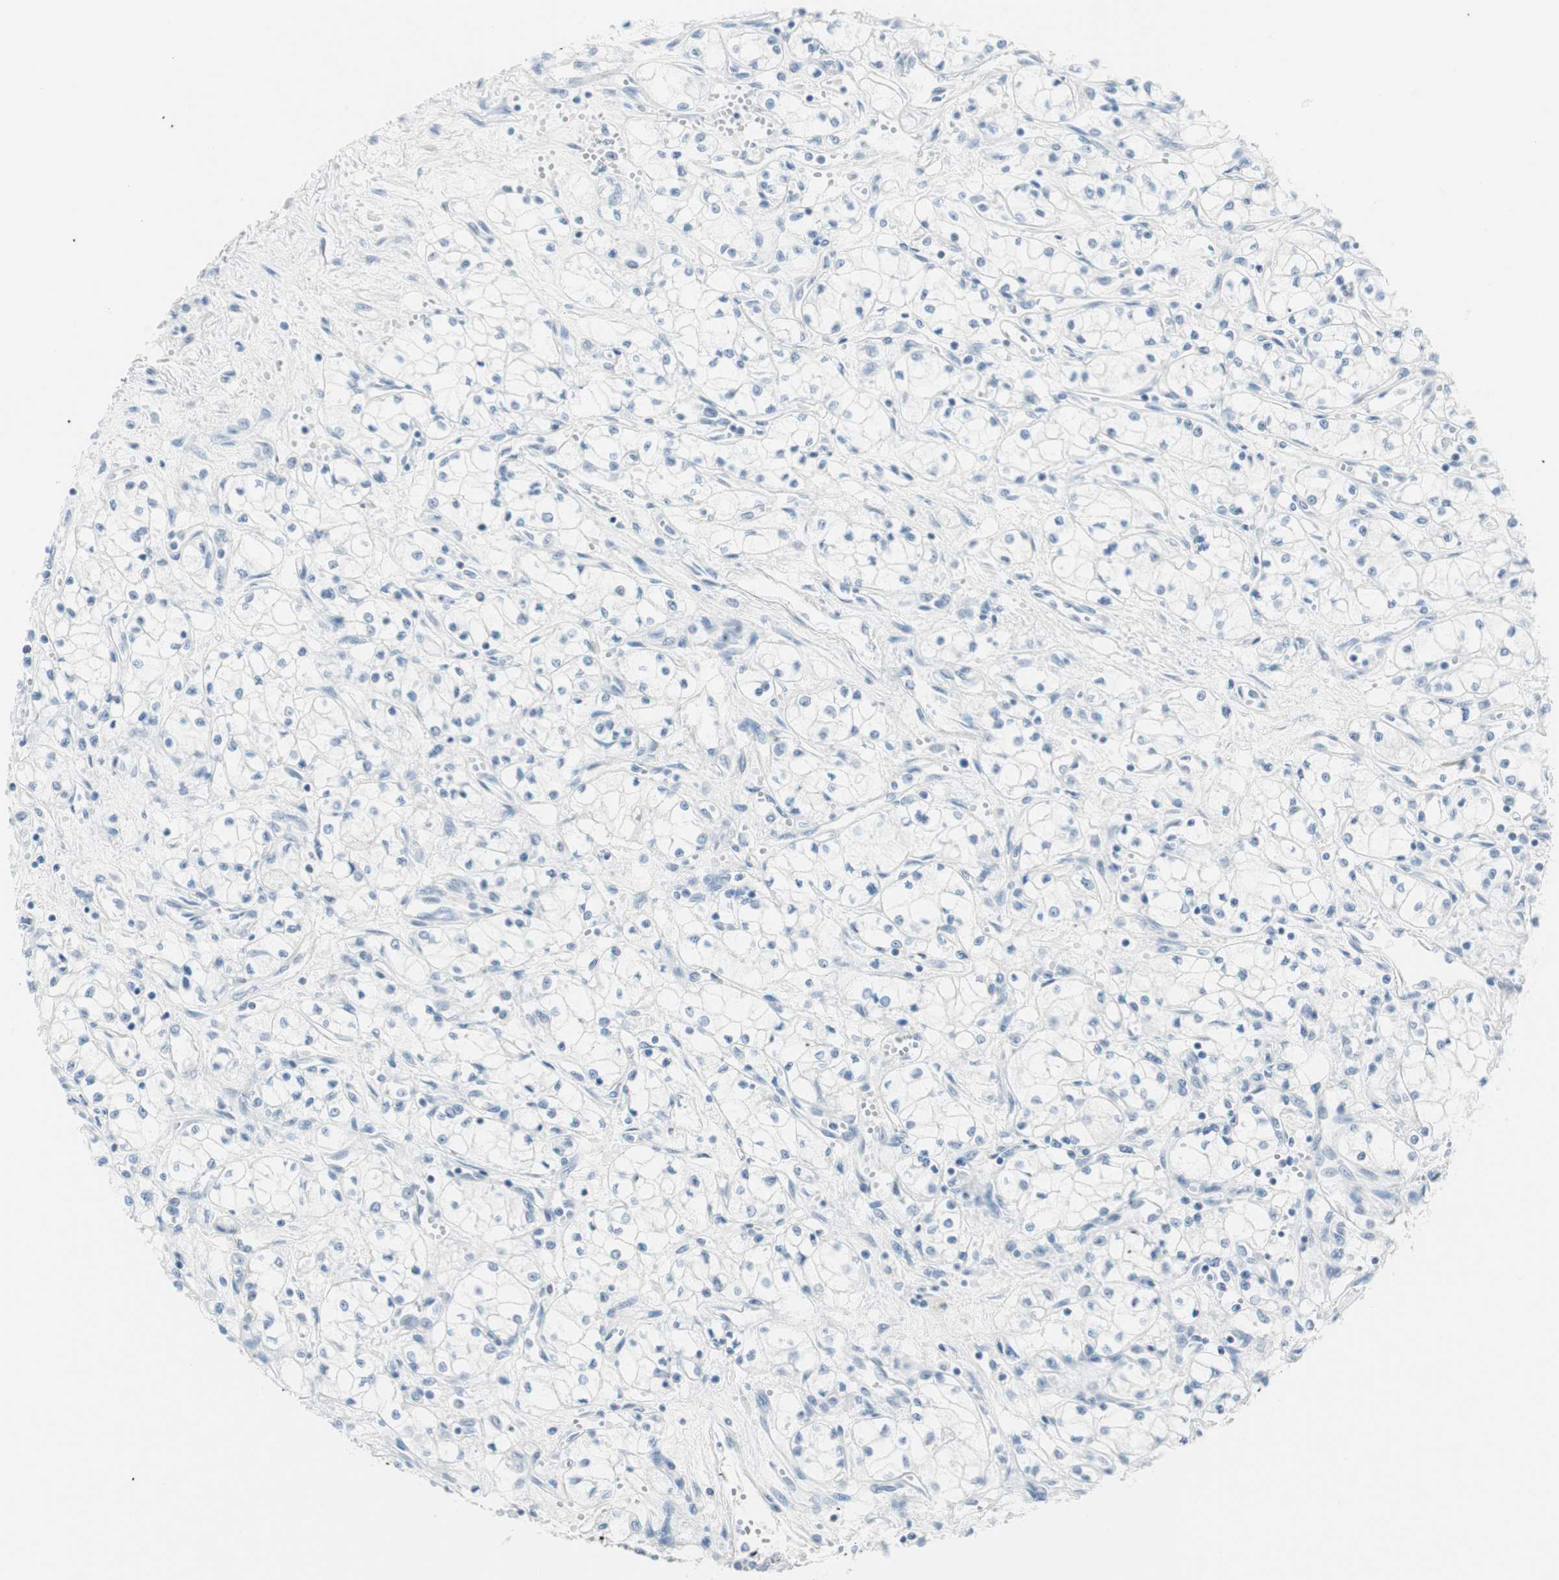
{"staining": {"intensity": "negative", "quantity": "none", "location": "none"}, "tissue": "renal cancer", "cell_type": "Tumor cells", "image_type": "cancer", "snomed": [{"axis": "morphology", "description": "Normal tissue, NOS"}, {"axis": "morphology", "description": "Adenocarcinoma, NOS"}, {"axis": "topography", "description": "Kidney"}], "caption": "High magnification brightfield microscopy of renal adenocarcinoma stained with DAB (3,3'-diaminobenzidine) (brown) and counterstained with hematoxylin (blue): tumor cells show no significant positivity.", "gene": "MLLT10", "patient": {"sex": "male", "age": 59}}